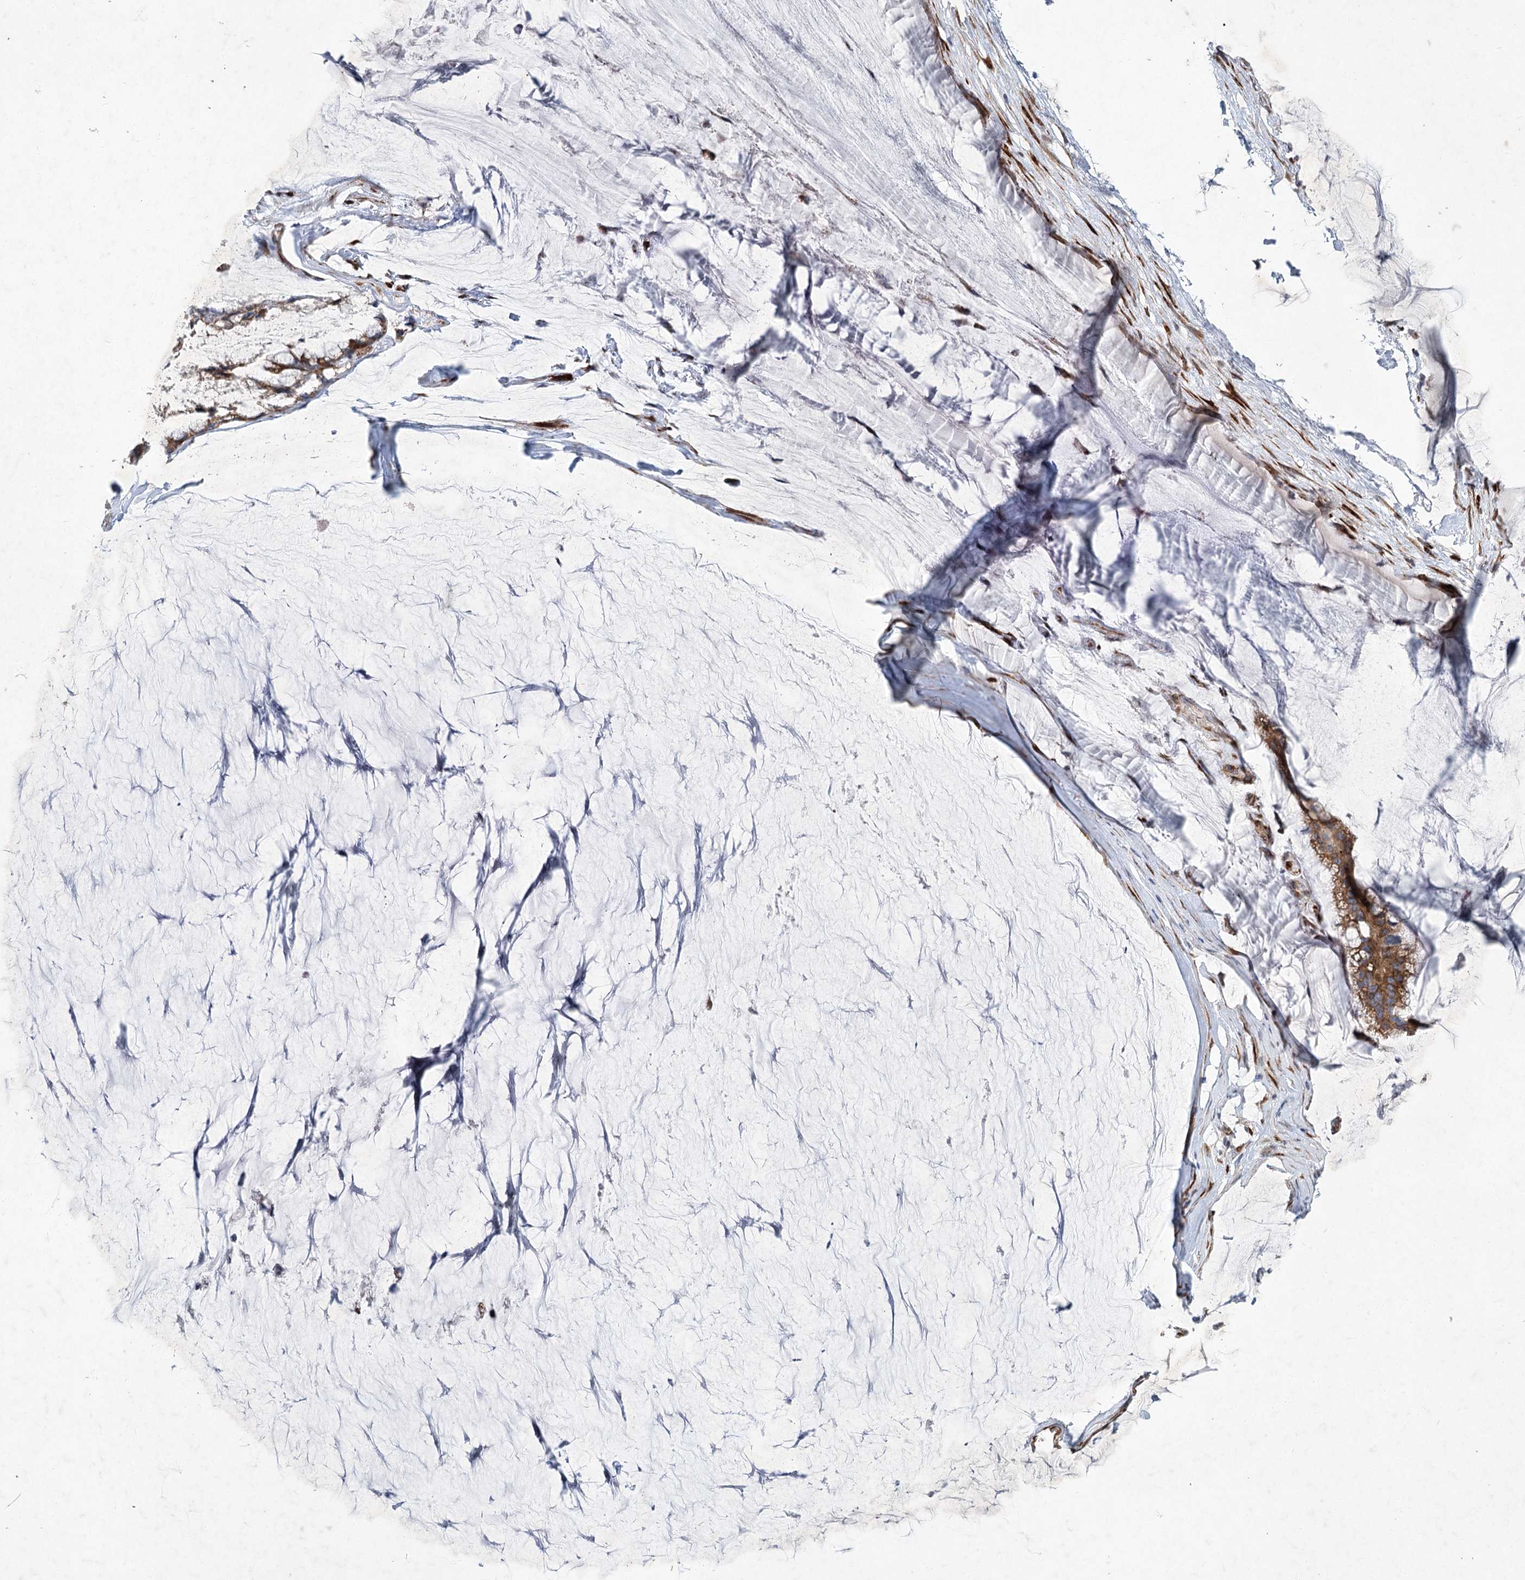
{"staining": {"intensity": "moderate", "quantity": "25%-75%", "location": "cytoplasmic/membranous"}, "tissue": "ovarian cancer", "cell_type": "Tumor cells", "image_type": "cancer", "snomed": [{"axis": "morphology", "description": "Cystadenocarcinoma, mucinous, NOS"}, {"axis": "topography", "description": "Ovary"}], "caption": "The photomicrograph demonstrates staining of mucinous cystadenocarcinoma (ovarian), revealing moderate cytoplasmic/membranous protein staining (brown color) within tumor cells. The protein is shown in brown color, while the nuclei are stained blue.", "gene": "GCNT4", "patient": {"sex": "female", "age": 39}}